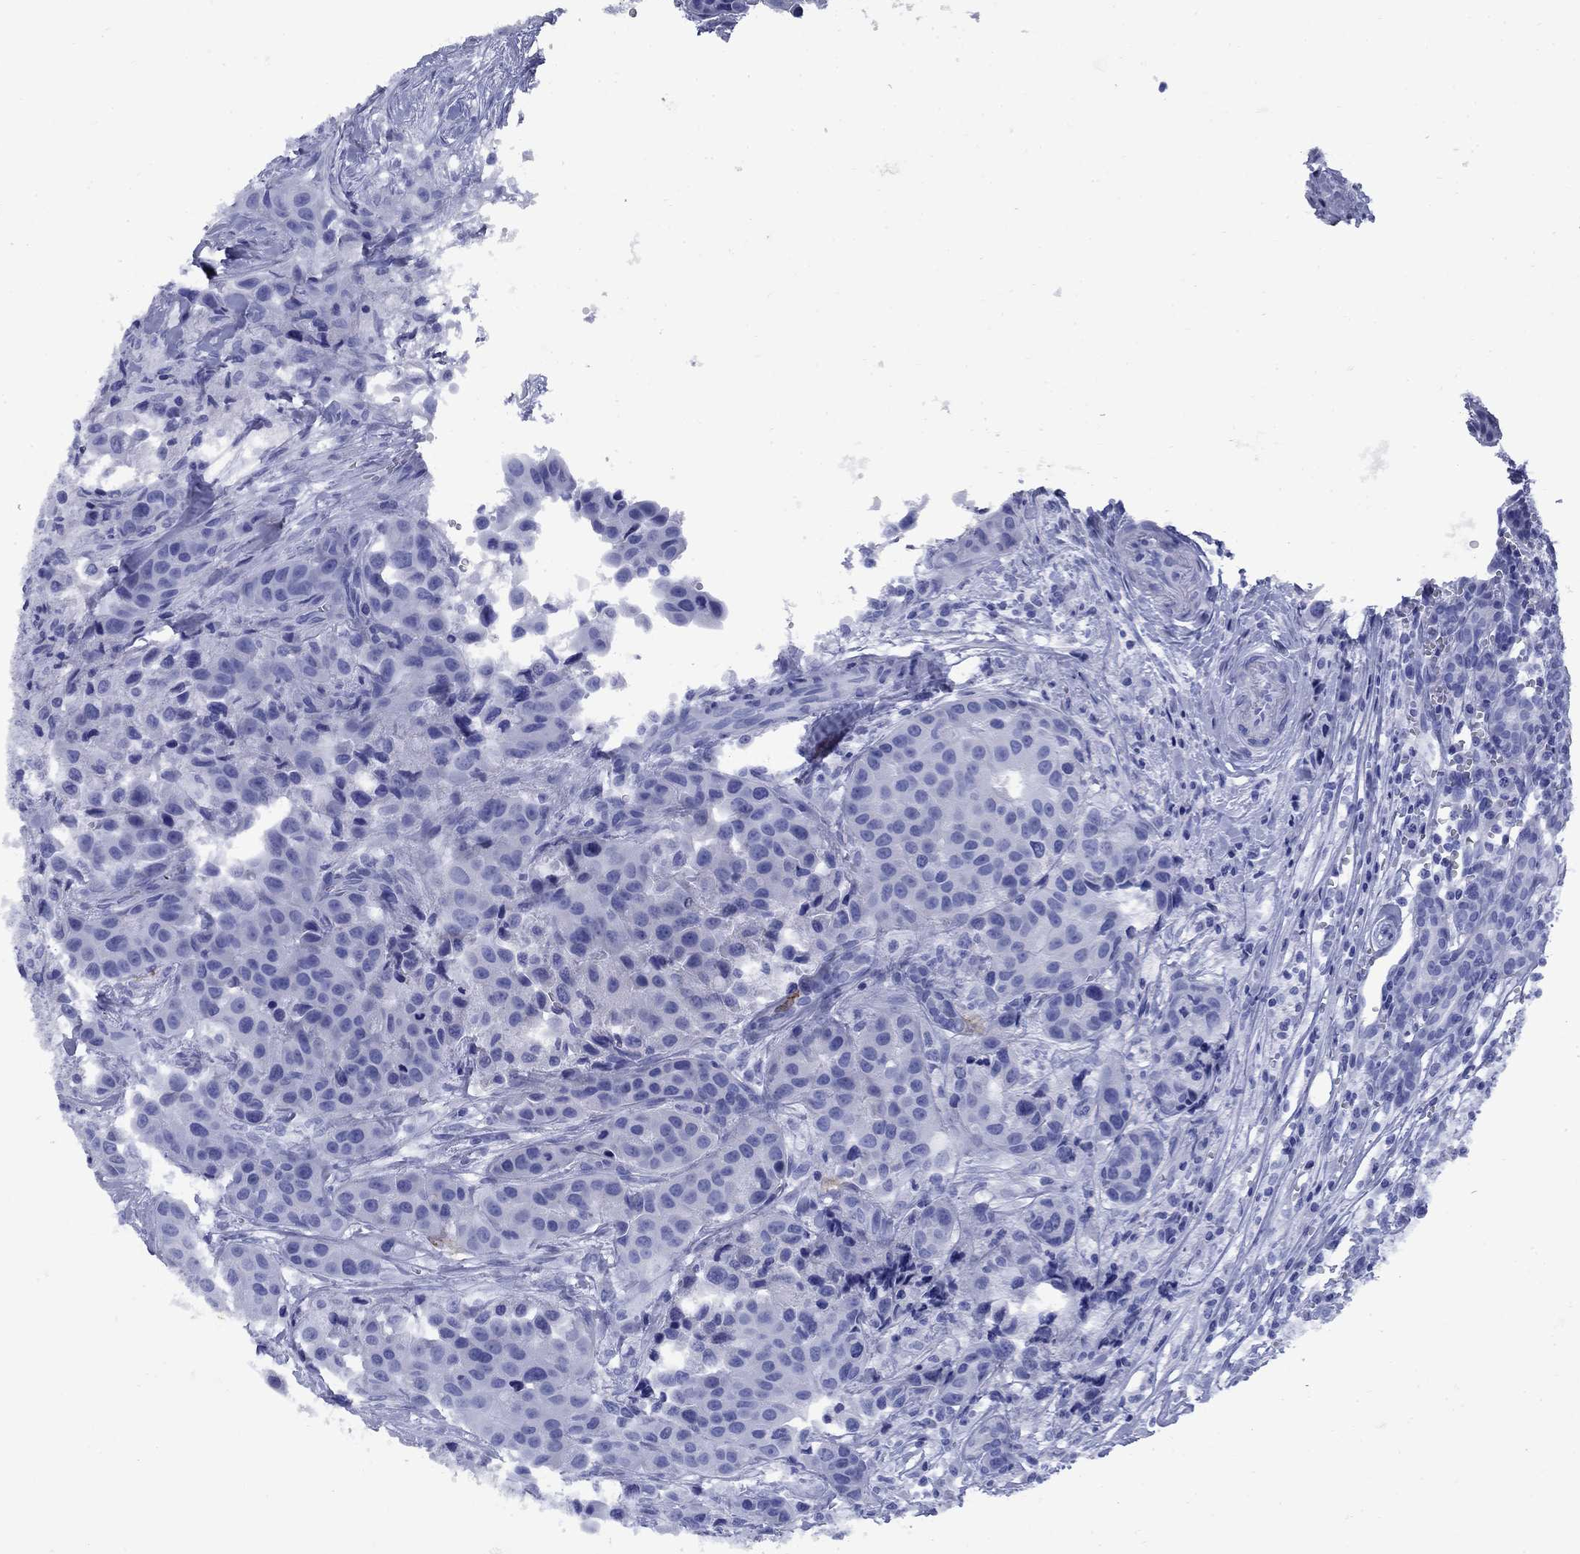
{"staining": {"intensity": "negative", "quantity": "none", "location": "none"}, "tissue": "head and neck cancer", "cell_type": "Tumor cells", "image_type": "cancer", "snomed": [{"axis": "morphology", "description": "Adenocarcinoma, NOS"}, {"axis": "topography", "description": "Head-Neck"}], "caption": "Immunohistochemical staining of human head and neck cancer displays no significant positivity in tumor cells.", "gene": "CD1A", "patient": {"sex": "male", "age": 76}}